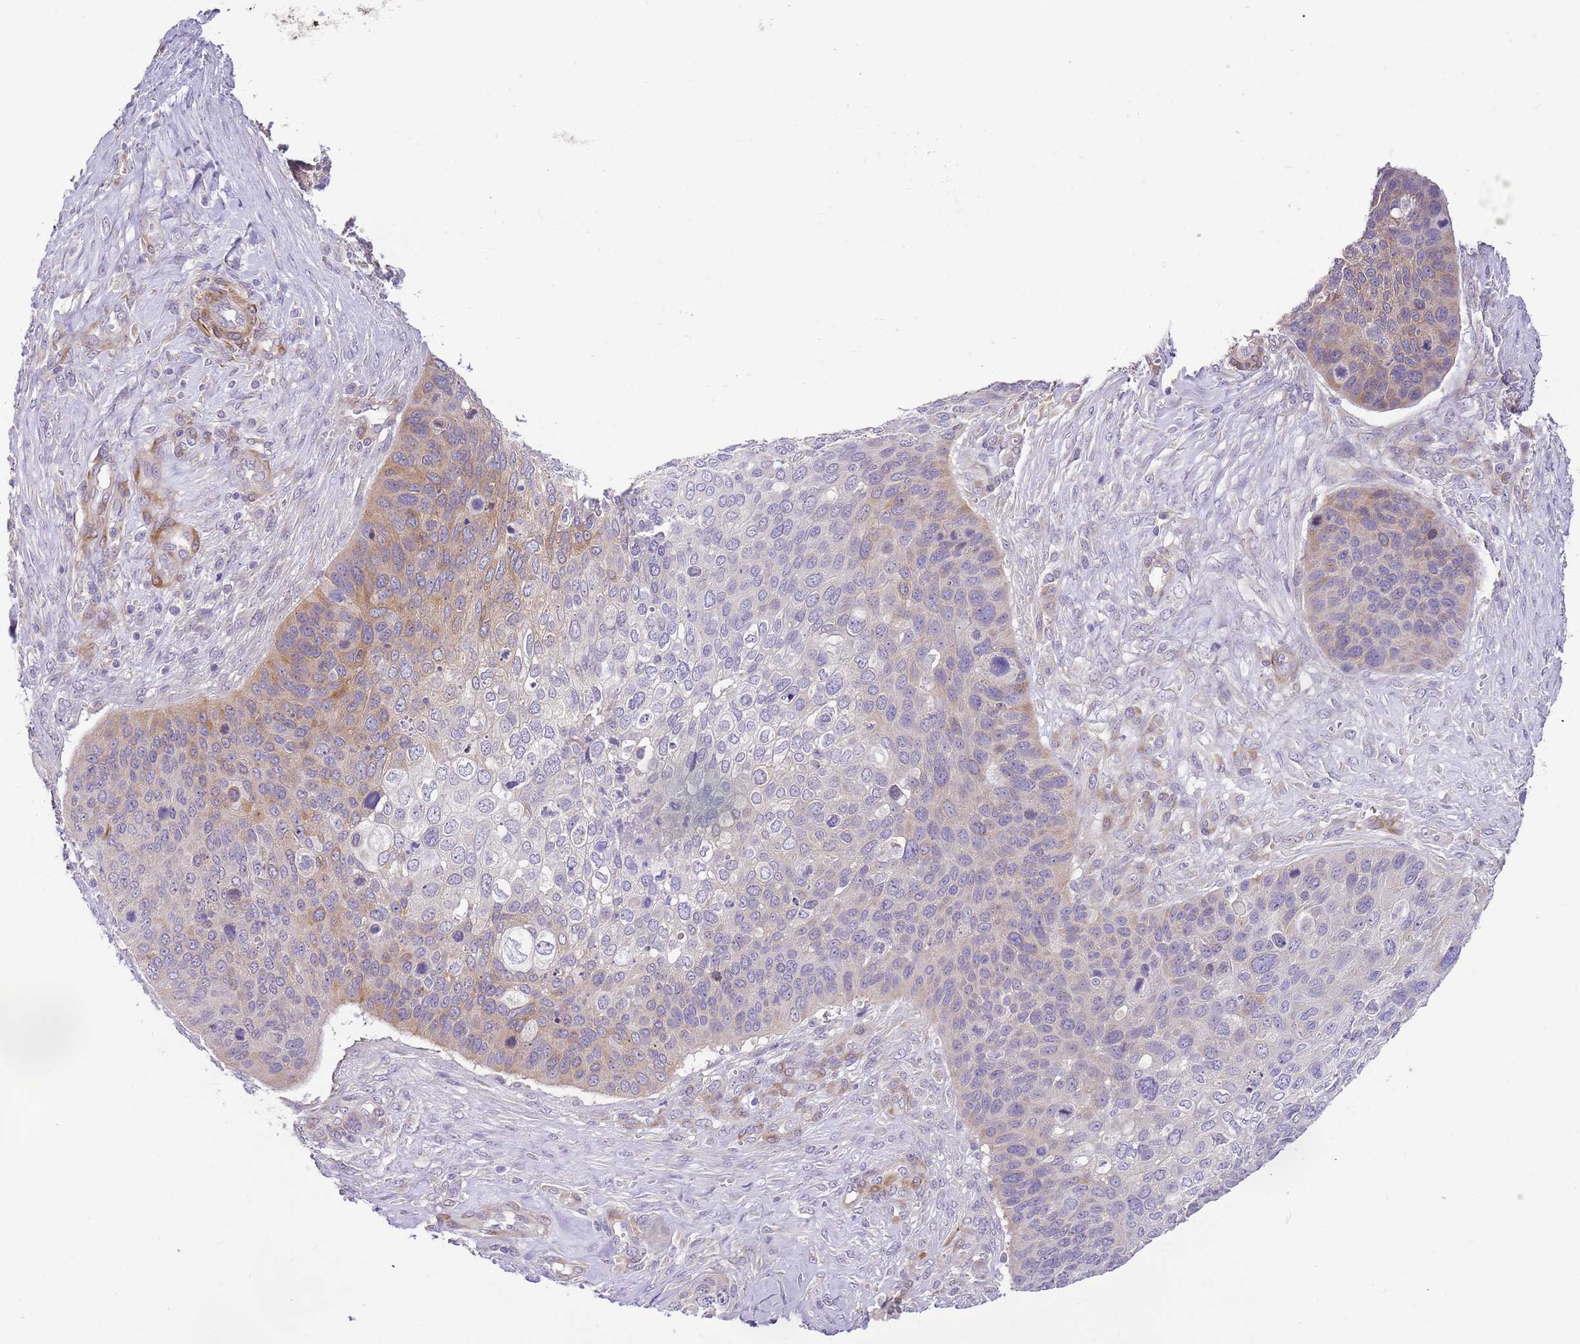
{"staining": {"intensity": "weak", "quantity": "<25%", "location": "cytoplasmic/membranous"}, "tissue": "skin cancer", "cell_type": "Tumor cells", "image_type": "cancer", "snomed": [{"axis": "morphology", "description": "Basal cell carcinoma"}, {"axis": "topography", "description": "Skin"}], "caption": "IHC histopathology image of neoplastic tissue: human skin basal cell carcinoma stained with DAB reveals no significant protein expression in tumor cells.", "gene": "RFK", "patient": {"sex": "female", "age": 74}}